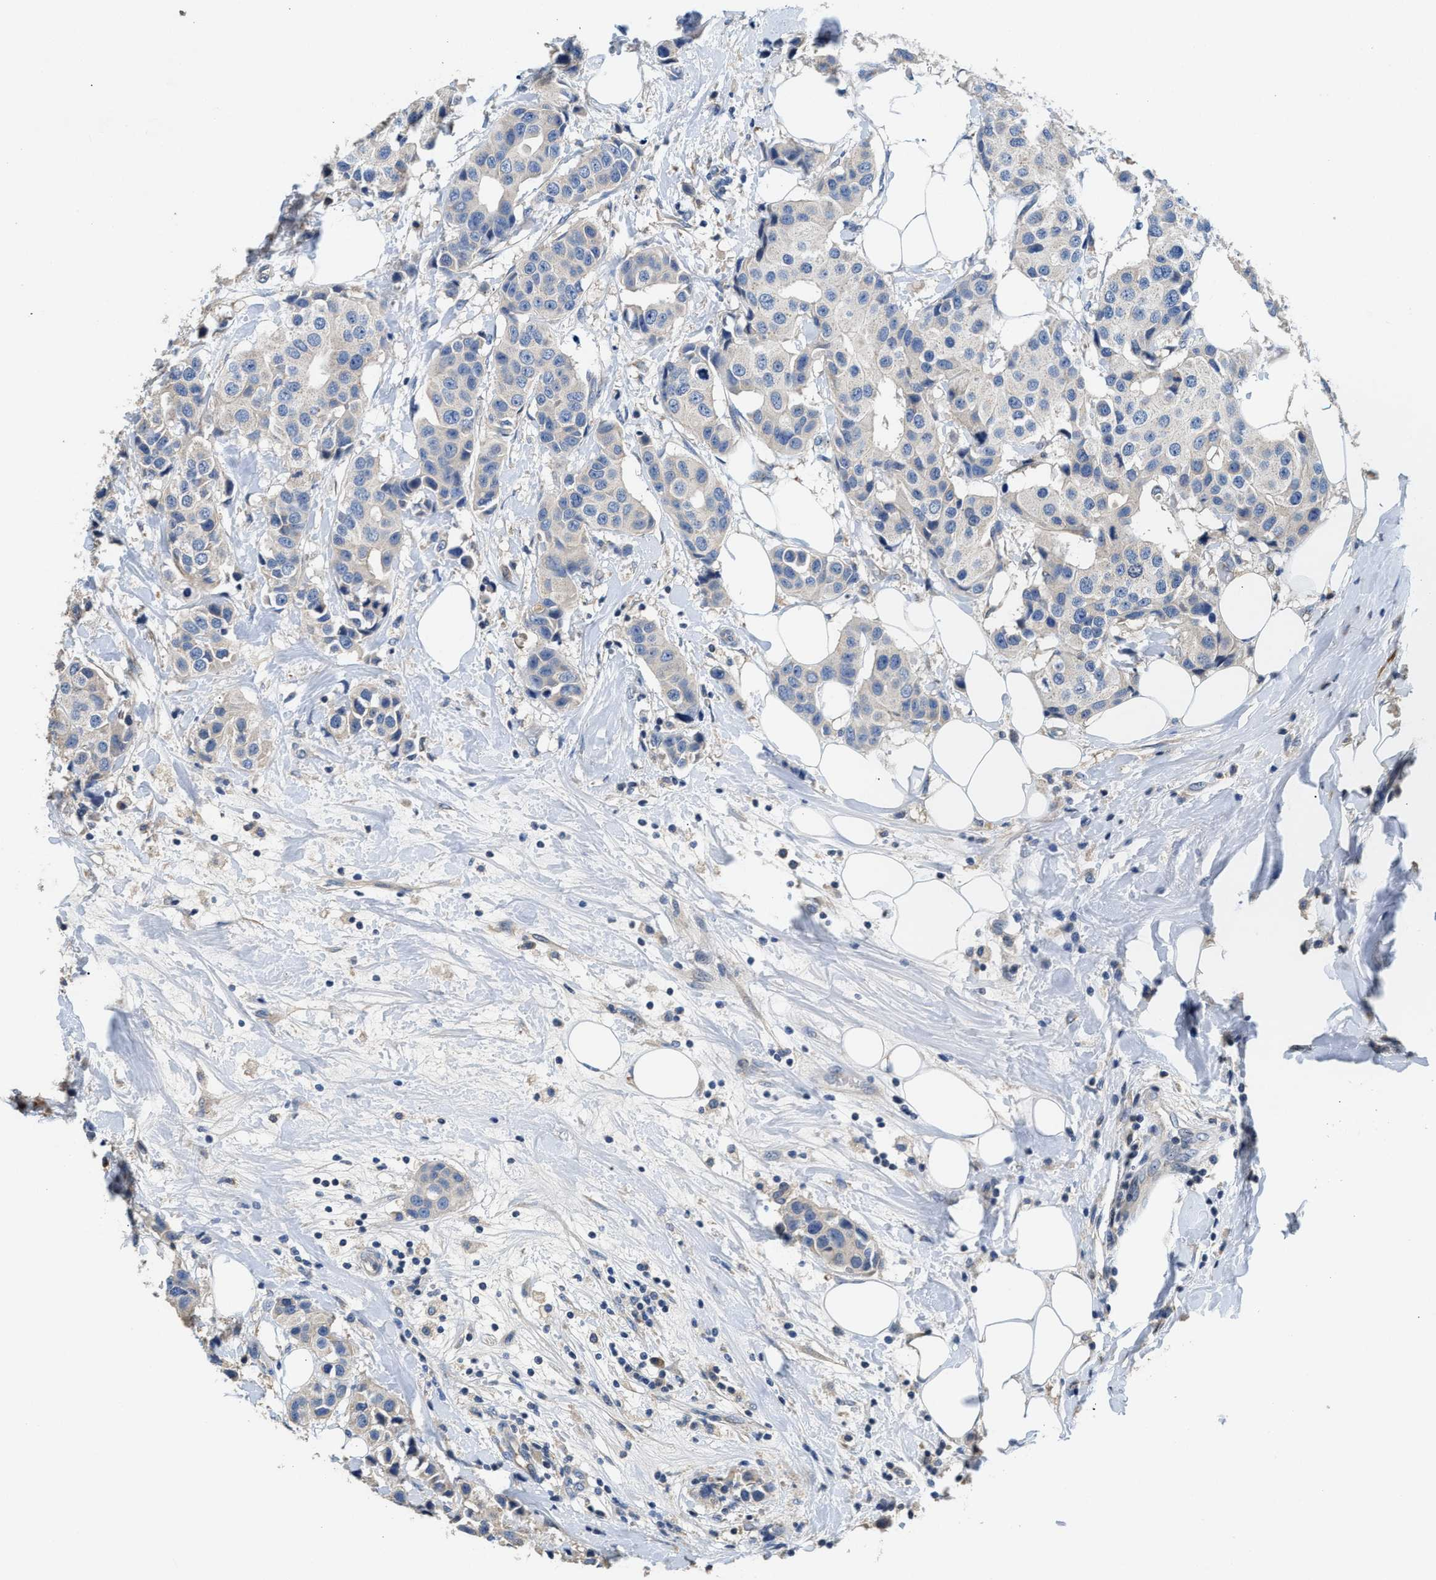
{"staining": {"intensity": "negative", "quantity": "none", "location": "none"}, "tissue": "breast cancer", "cell_type": "Tumor cells", "image_type": "cancer", "snomed": [{"axis": "morphology", "description": "Normal tissue, NOS"}, {"axis": "morphology", "description": "Duct carcinoma"}, {"axis": "topography", "description": "Breast"}], "caption": "Micrograph shows no significant protein positivity in tumor cells of breast cancer.", "gene": "IL17RC", "patient": {"sex": "female", "age": 39}}